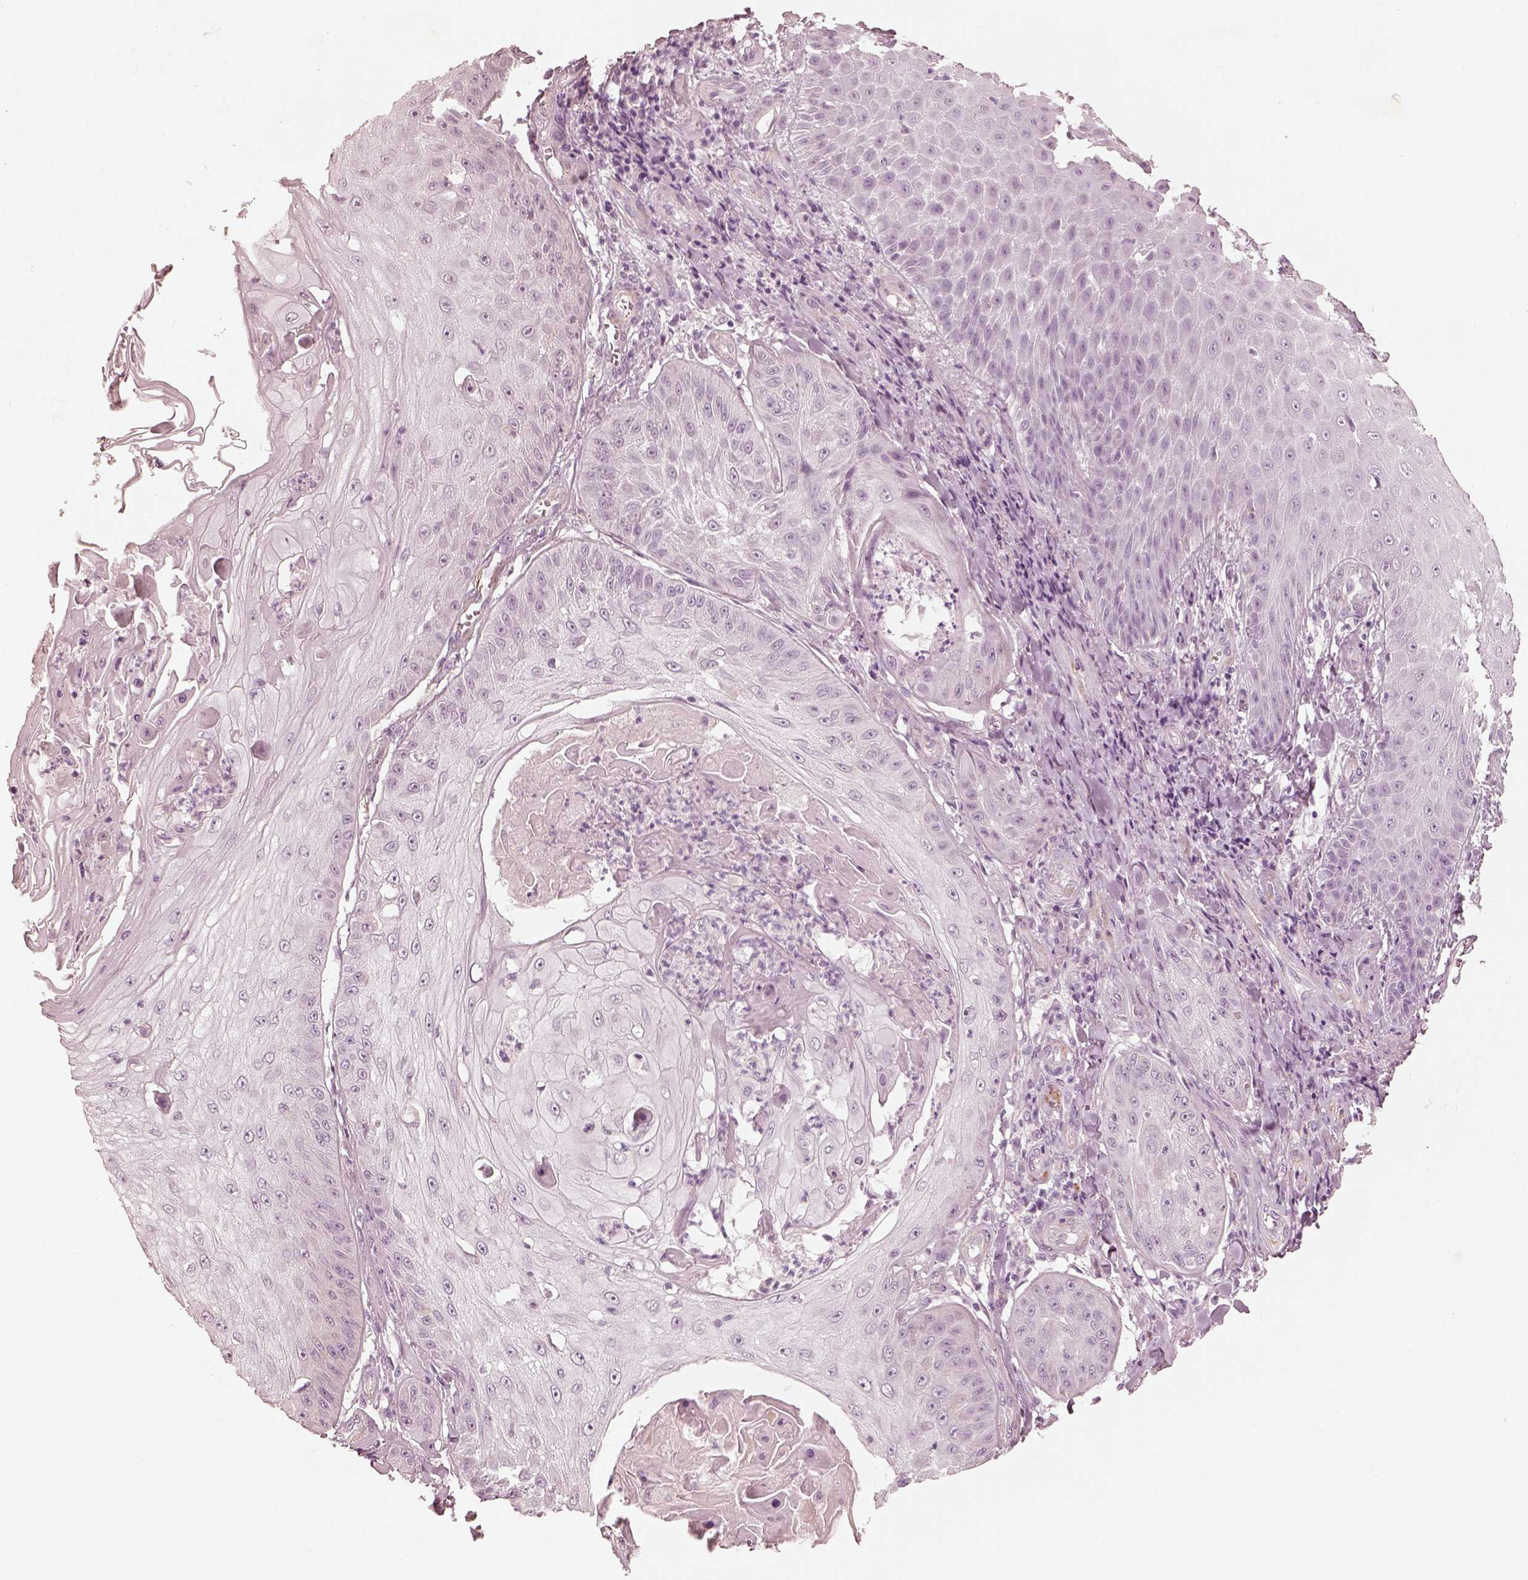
{"staining": {"intensity": "negative", "quantity": "none", "location": "none"}, "tissue": "skin cancer", "cell_type": "Tumor cells", "image_type": "cancer", "snomed": [{"axis": "morphology", "description": "Squamous cell carcinoma, NOS"}, {"axis": "topography", "description": "Skin"}], "caption": "DAB (3,3'-diaminobenzidine) immunohistochemical staining of human skin cancer (squamous cell carcinoma) displays no significant staining in tumor cells. The staining is performed using DAB (3,3'-diaminobenzidine) brown chromogen with nuclei counter-stained in using hematoxylin.", "gene": "DNAAF9", "patient": {"sex": "male", "age": 70}}